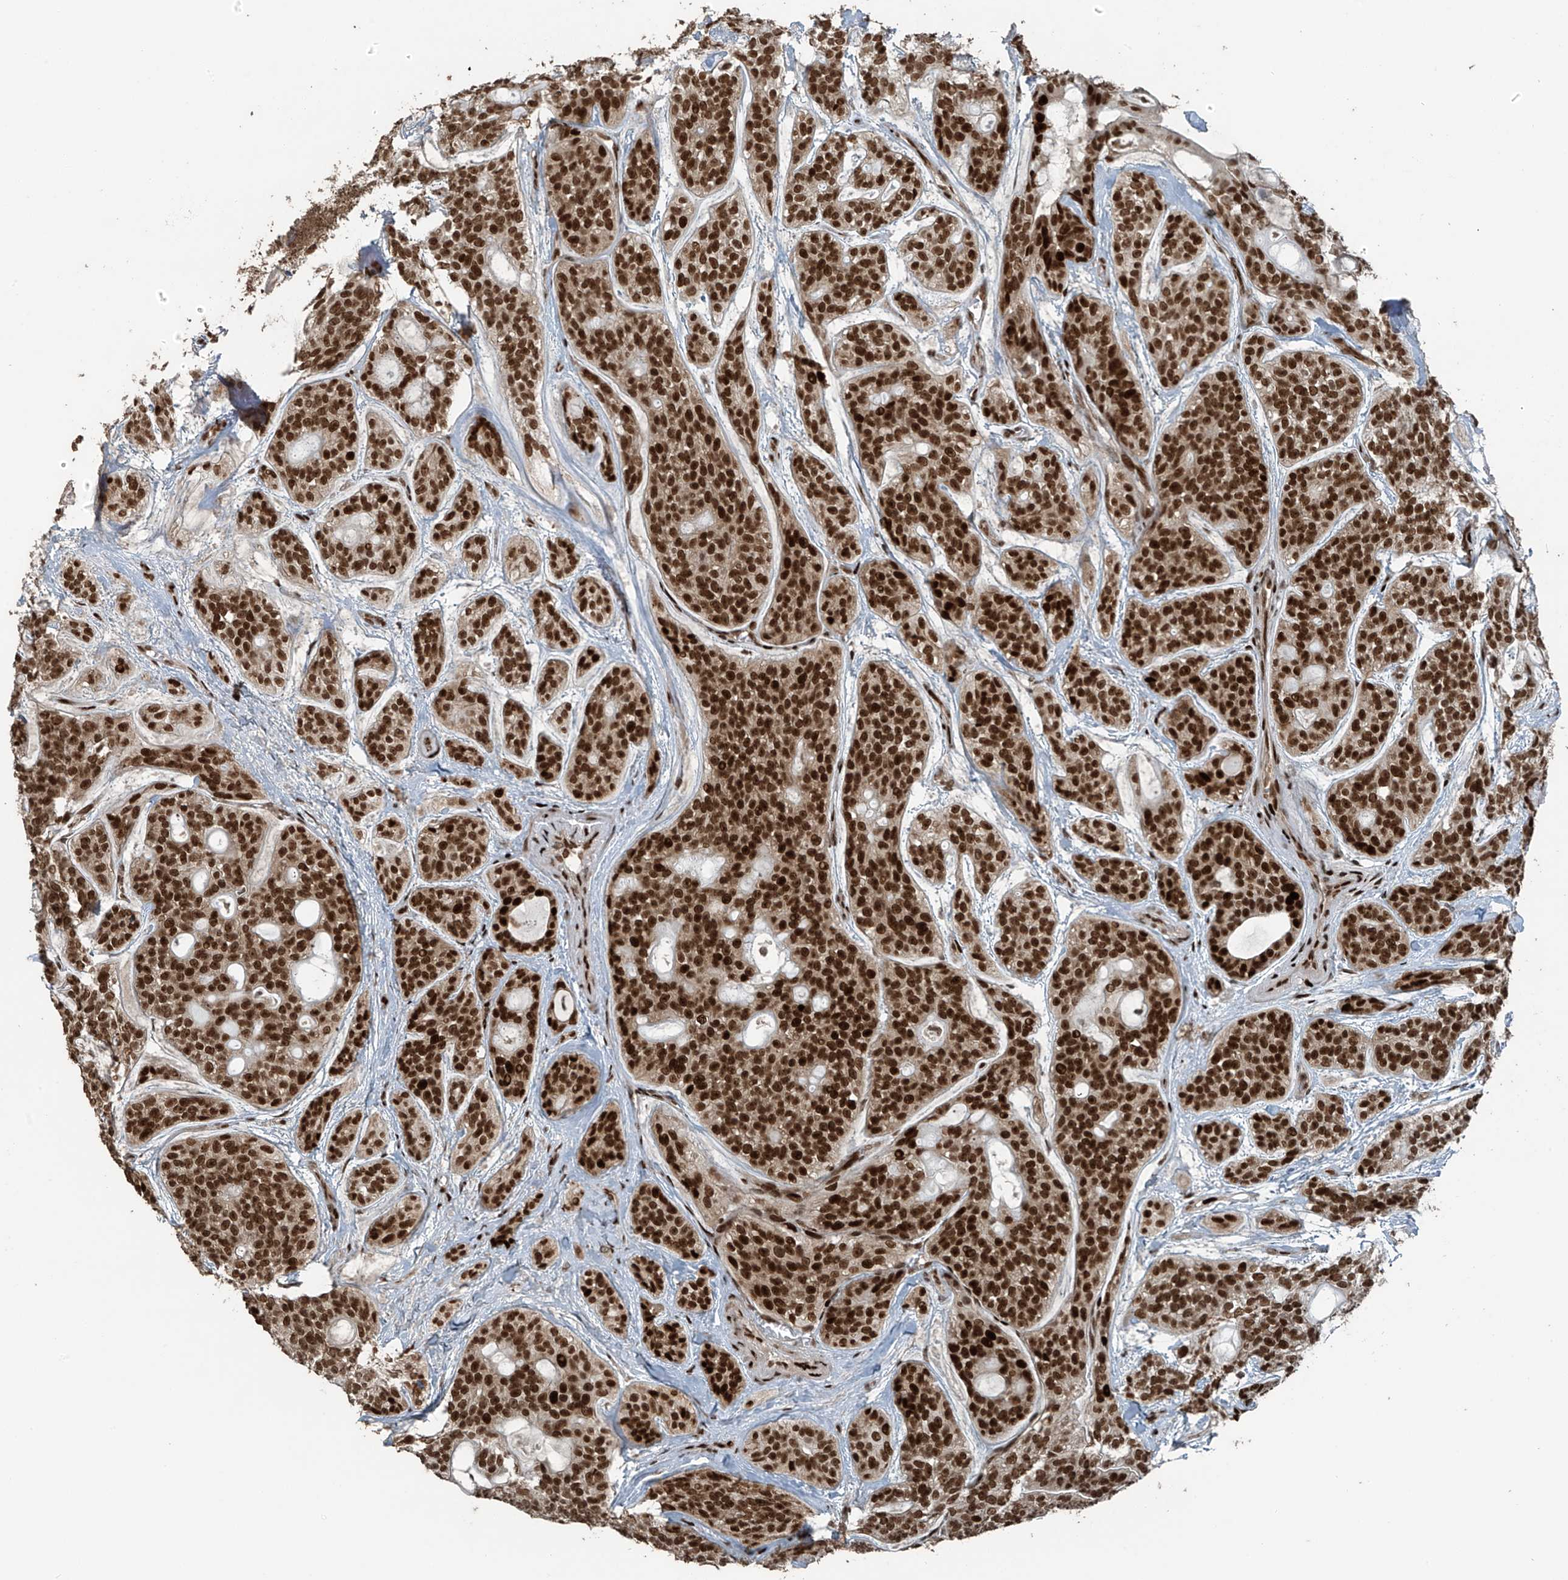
{"staining": {"intensity": "strong", "quantity": ">75%", "location": "nuclear"}, "tissue": "head and neck cancer", "cell_type": "Tumor cells", "image_type": "cancer", "snomed": [{"axis": "morphology", "description": "Adenocarcinoma, NOS"}, {"axis": "topography", "description": "Head-Neck"}], "caption": "Brown immunohistochemical staining in human adenocarcinoma (head and neck) demonstrates strong nuclear positivity in approximately >75% of tumor cells. Immunohistochemistry (ihc) stains the protein of interest in brown and the nuclei are stained blue.", "gene": "PCNP", "patient": {"sex": "male", "age": 66}}